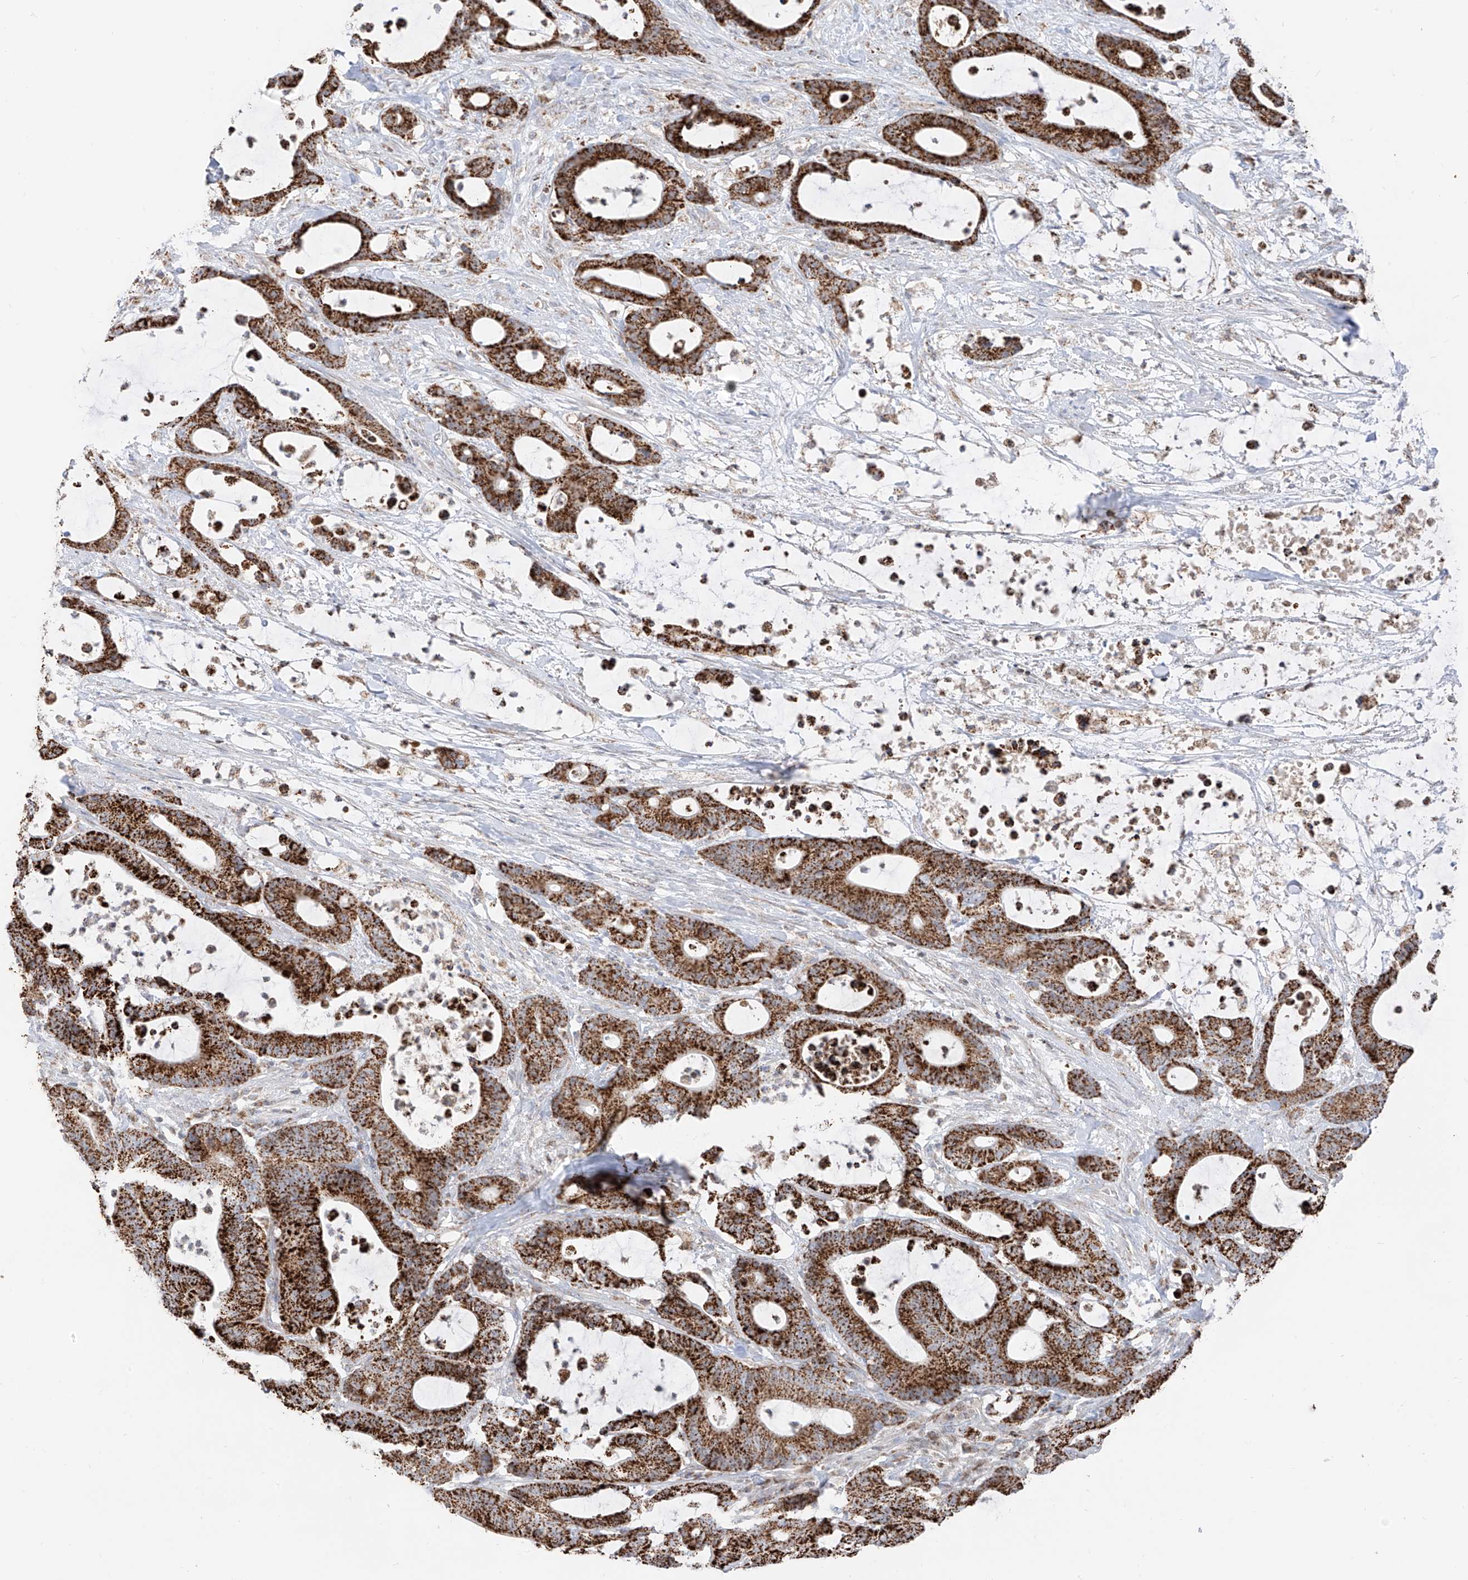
{"staining": {"intensity": "strong", "quantity": ">75%", "location": "cytoplasmic/membranous"}, "tissue": "colorectal cancer", "cell_type": "Tumor cells", "image_type": "cancer", "snomed": [{"axis": "morphology", "description": "Adenocarcinoma, NOS"}, {"axis": "topography", "description": "Colon"}], "caption": "High-magnification brightfield microscopy of colorectal cancer stained with DAB (3,3'-diaminobenzidine) (brown) and counterstained with hematoxylin (blue). tumor cells exhibit strong cytoplasmic/membranous expression is appreciated in approximately>75% of cells. (brown staining indicates protein expression, while blue staining denotes nuclei).", "gene": "ETHE1", "patient": {"sex": "female", "age": 84}}